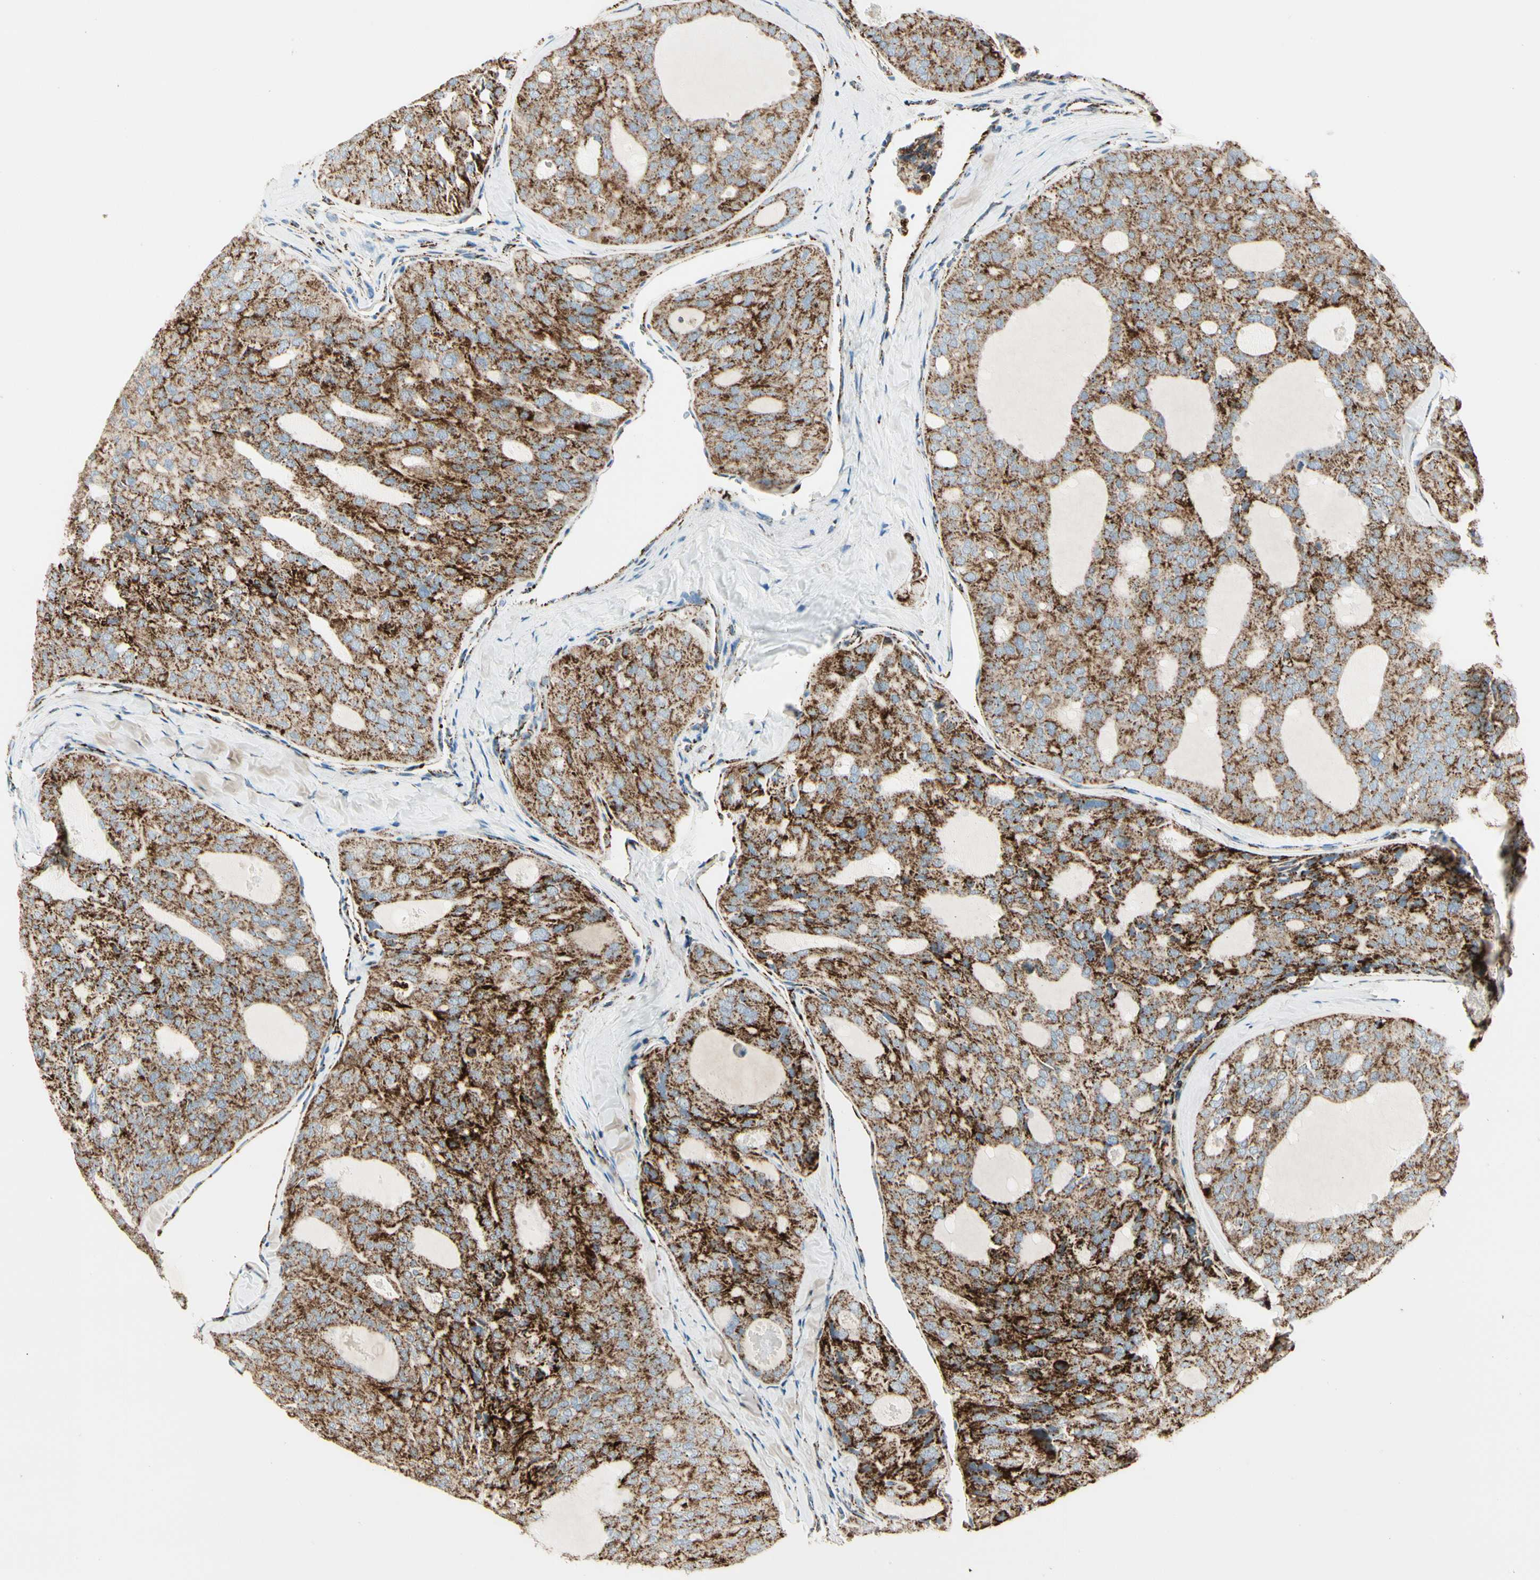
{"staining": {"intensity": "strong", "quantity": ">75%", "location": "cytoplasmic/membranous"}, "tissue": "thyroid cancer", "cell_type": "Tumor cells", "image_type": "cancer", "snomed": [{"axis": "morphology", "description": "Follicular adenoma carcinoma, NOS"}, {"axis": "topography", "description": "Thyroid gland"}], "caption": "A high-resolution histopathology image shows immunohistochemistry (IHC) staining of thyroid cancer (follicular adenoma carcinoma), which exhibits strong cytoplasmic/membranous positivity in approximately >75% of tumor cells.", "gene": "ME2", "patient": {"sex": "male", "age": 75}}